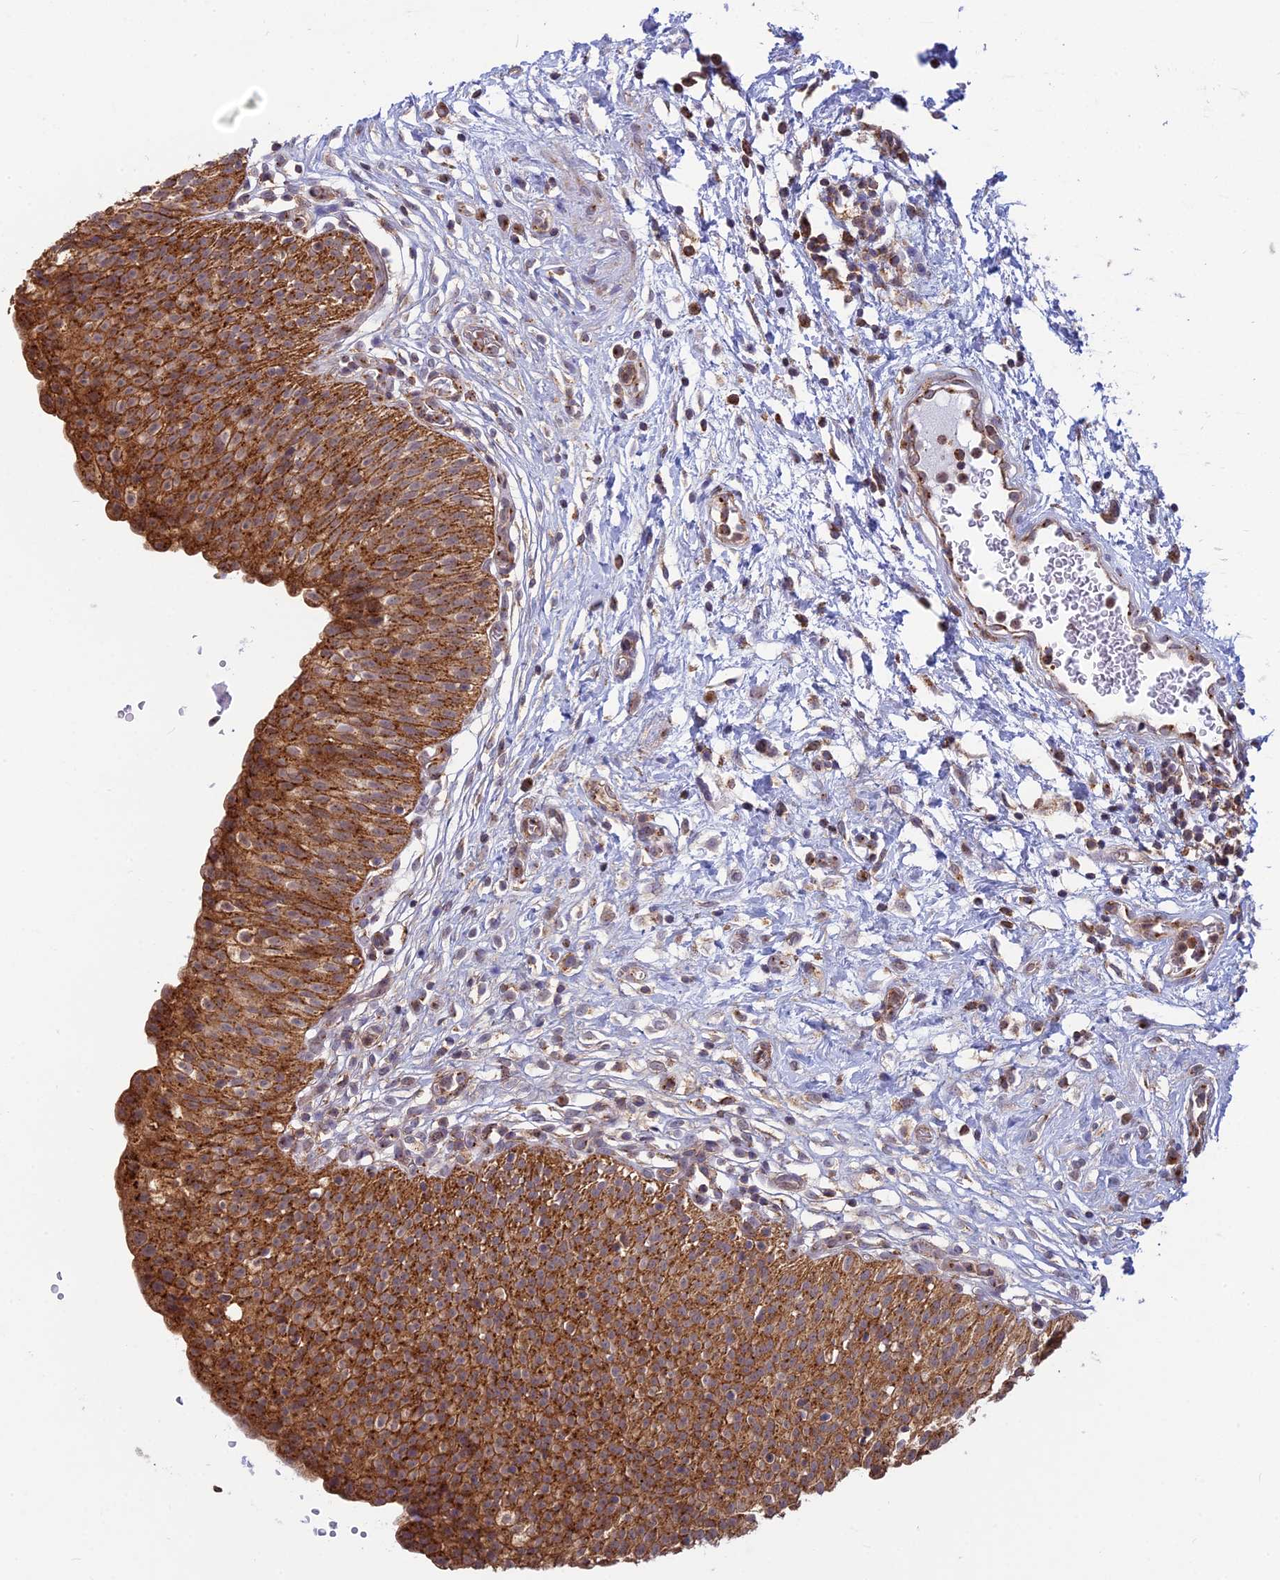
{"staining": {"intensity": "strong", "quantity": ">75%", "location": "cytoplasmic/membranous"}, "tissue": "urinary bladder", "cell_type": "Urothelial cells", "image_type": "normal", "snomed": [{"axis": "morphology", "description": "Normal tissue, NOS"}, {"axis": "topography", "description": "Urinary bladder"}], "caption": "Protein expression analysis of unremarkable urinary bladder displays strong cytoplasmic/membranous expression in approximately >75% of urothelial cells. The staining was performed using DAB (3,3'-diaminobenzidine) to visualize the protein expression in brown, while the nuclei were stained in blue with hematoxylin (Magnification: 20x).", "gene": "CLINT1", "patient": {"sex": "male", "age": 55}}